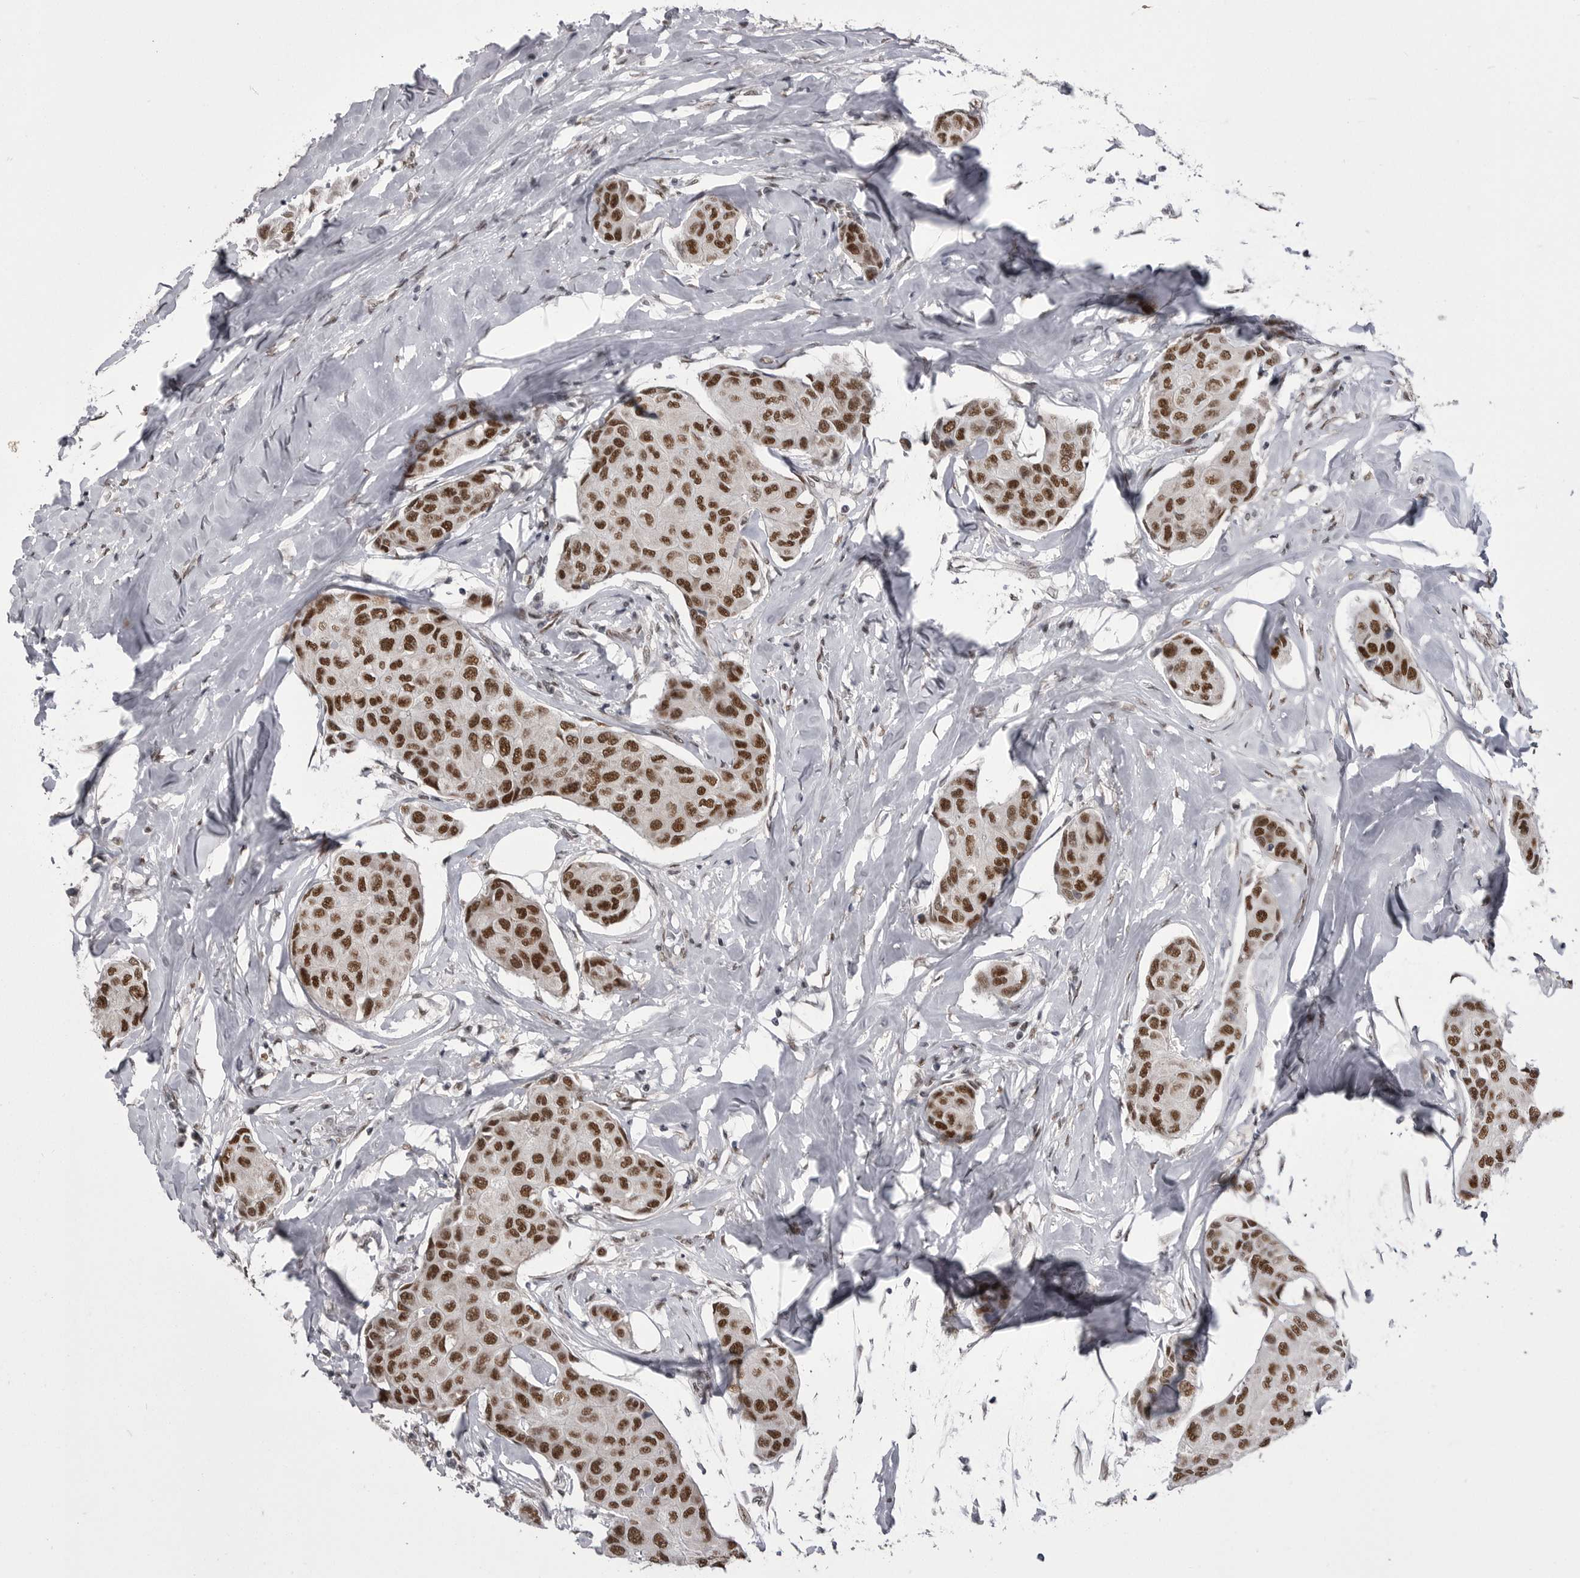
{"staining": {"intensity": "strong", "quantity": ">75%", "location": "nuclear"}, "tissue": "breast cancer", "cell_type": "Tumor cells", "image_type": "cancer", "snomed": [{"axis": "morphology", "description": "Duct carcinoma"}, {"axis": "topography", "description": "Breast"}], "caption": "Protein expression analysis of breast intraductal carcinoma displays strong nuclear positivity in about >75% of tumor cells.", "gene": "MEPCE", "patient": {"sex": "female", "age": 80}}